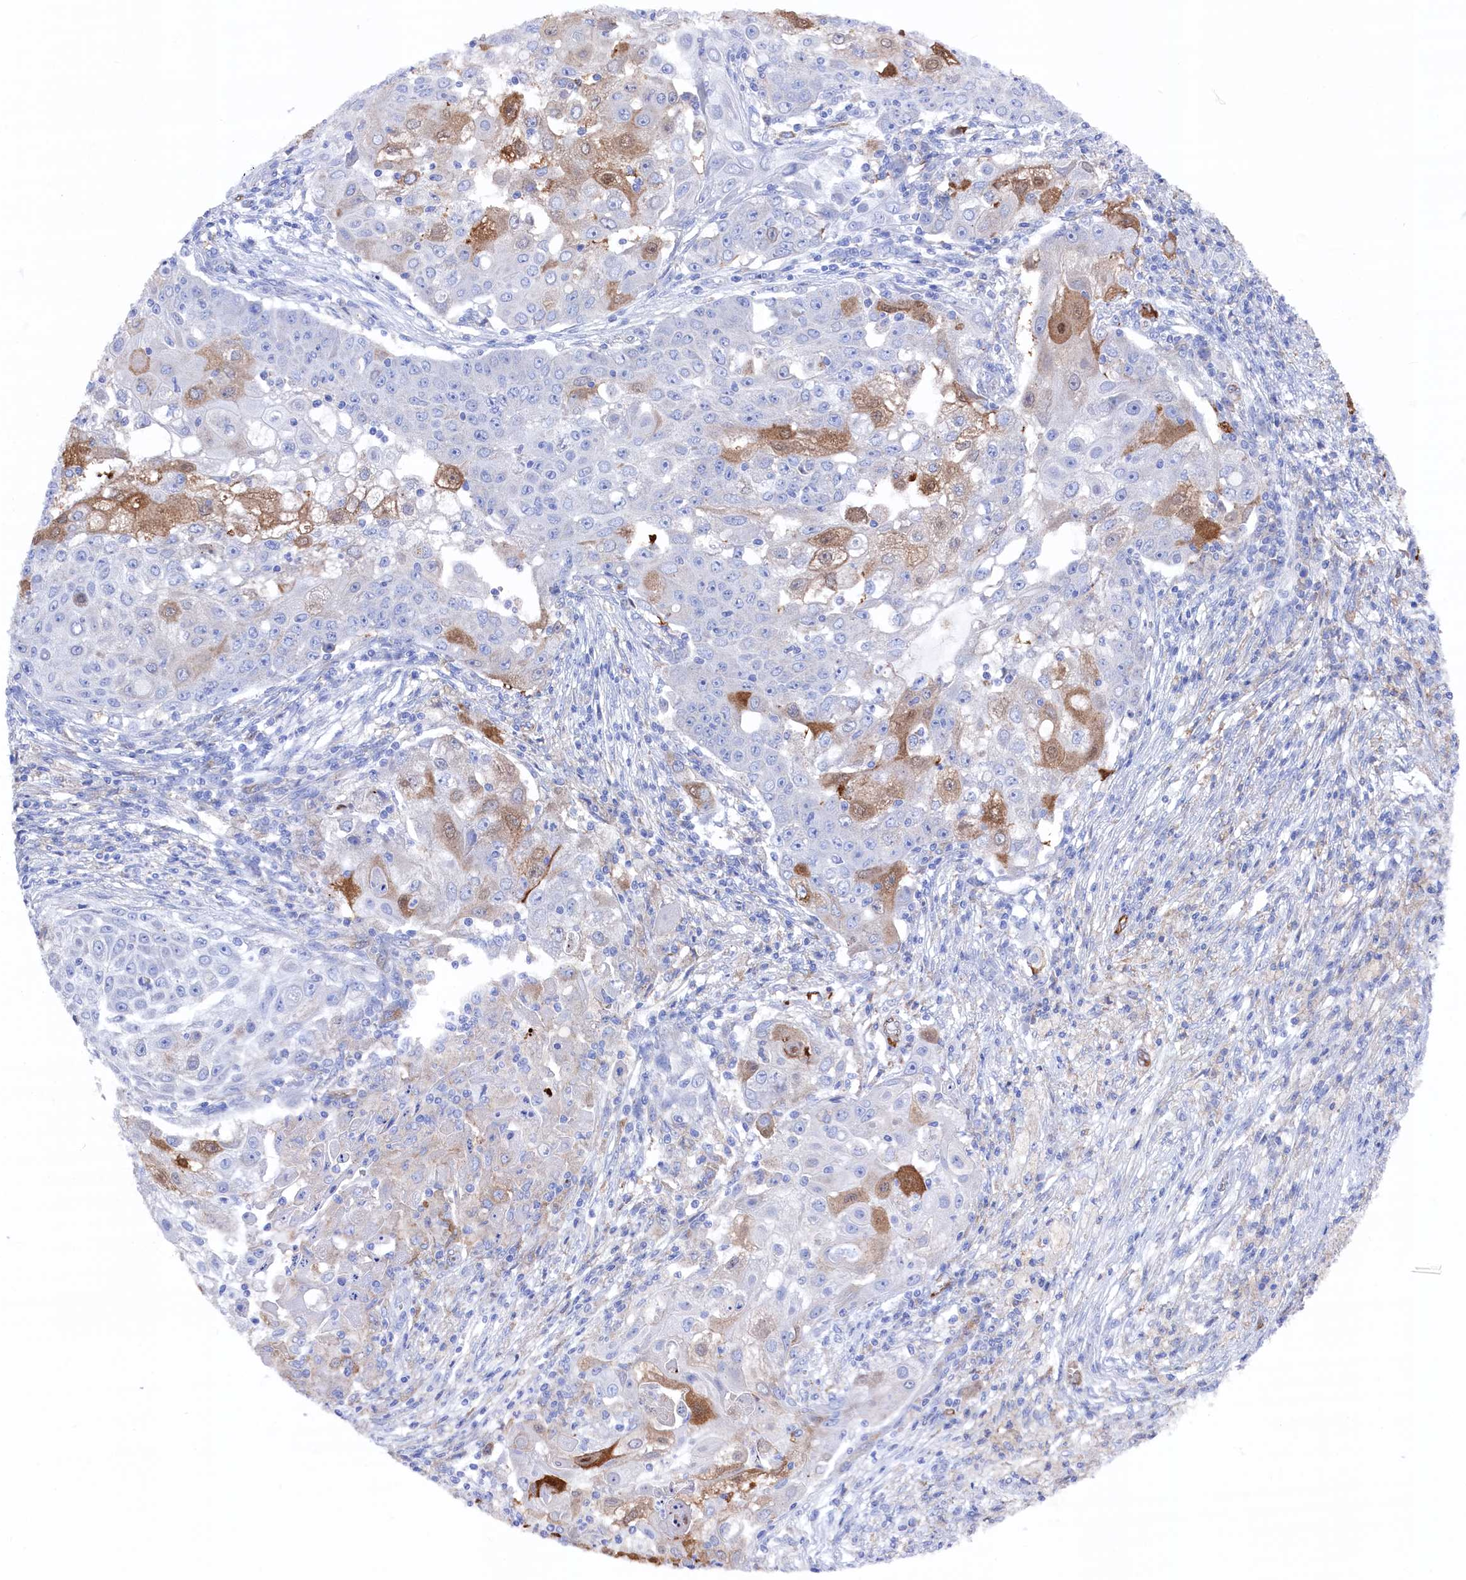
{"staining": {"intensity": "moderate", "quantity": "<25%", "location": "cytoplasmic/membranous,nuclear"}, "tissue": "ovarian cancer", "cell_type": "Tumor cells", "image_type": "cancer", "snomed": [{"axis": "morphology", "description": "Carcinoma, endometroid"}, {"axis": "topography", "description": "Ovary"}], "caption": "Protein positivity by immunohistochemistry shows moderate cytoplasmic/membranous and nuclear expression in approximately <25% of tumor cells in ovarian cancer.", "gene": "C12orf73", "patient": {"sex": "female", "age": 42}}